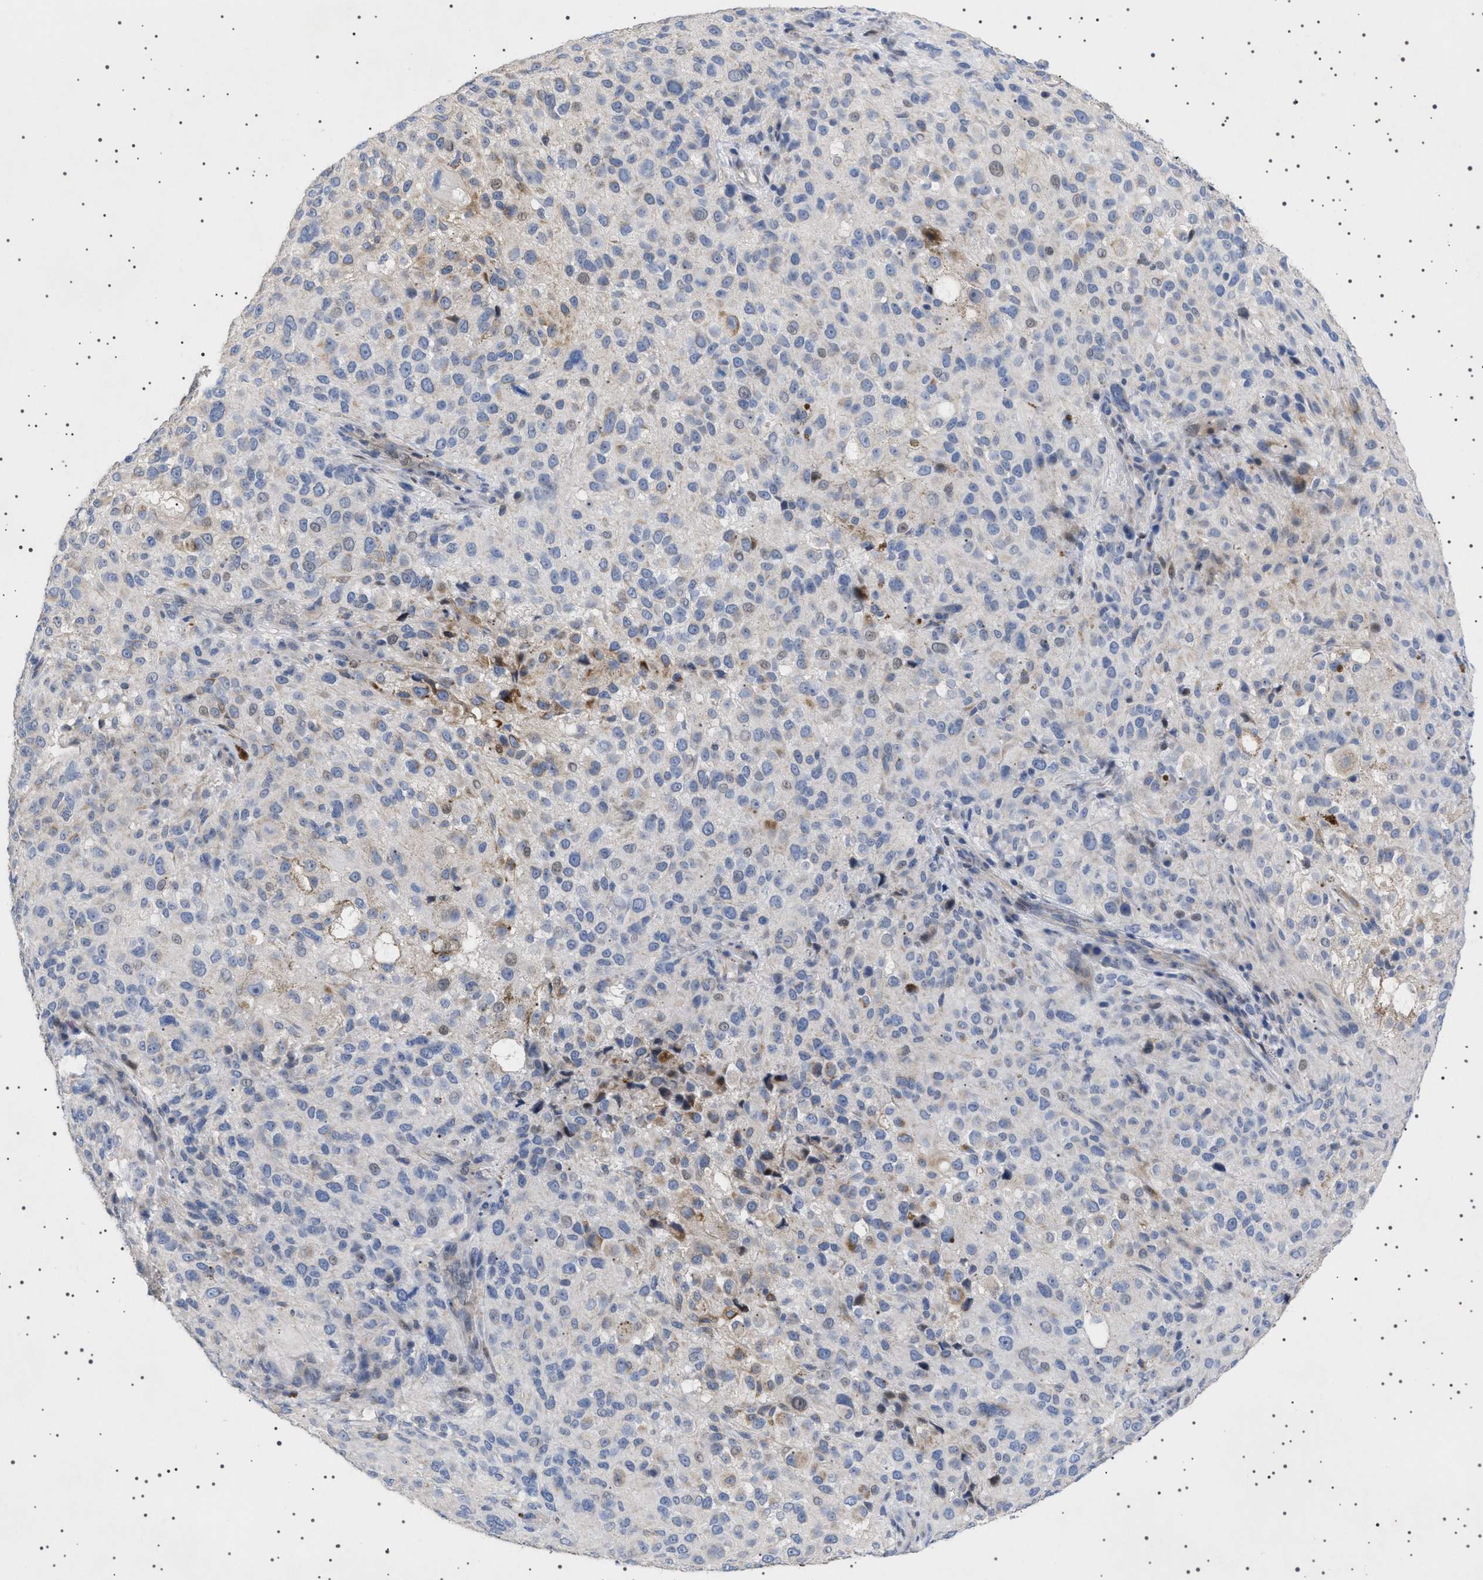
{"staining": {"intensity": "weak", "quantity": "<25%", "location": "cytoplasmic/membranous"}, "tissue": "melanoma", "cell_type": "Tumor cells", "image_type": "cancer", "snomed": [{"axis": "morphology", "description": "Necrosis, NOS"}, {"axis": "morphology", "description": "Malignant melanoma, NOS"}, {"axis": "topography", "description": "Skin"}], "caption": "Melanoma was stained to show a protein in brown. There is no significant positivity in tumor cells. (Stains: DAB (3,3'-diaminobenzidine) immunohistochemistry with hematoxylin counter stain, Microscopy: brightfield microscopy at high magnification).", "gene": "HTR1A", "patient": {"sex": "female", "age": 87}}